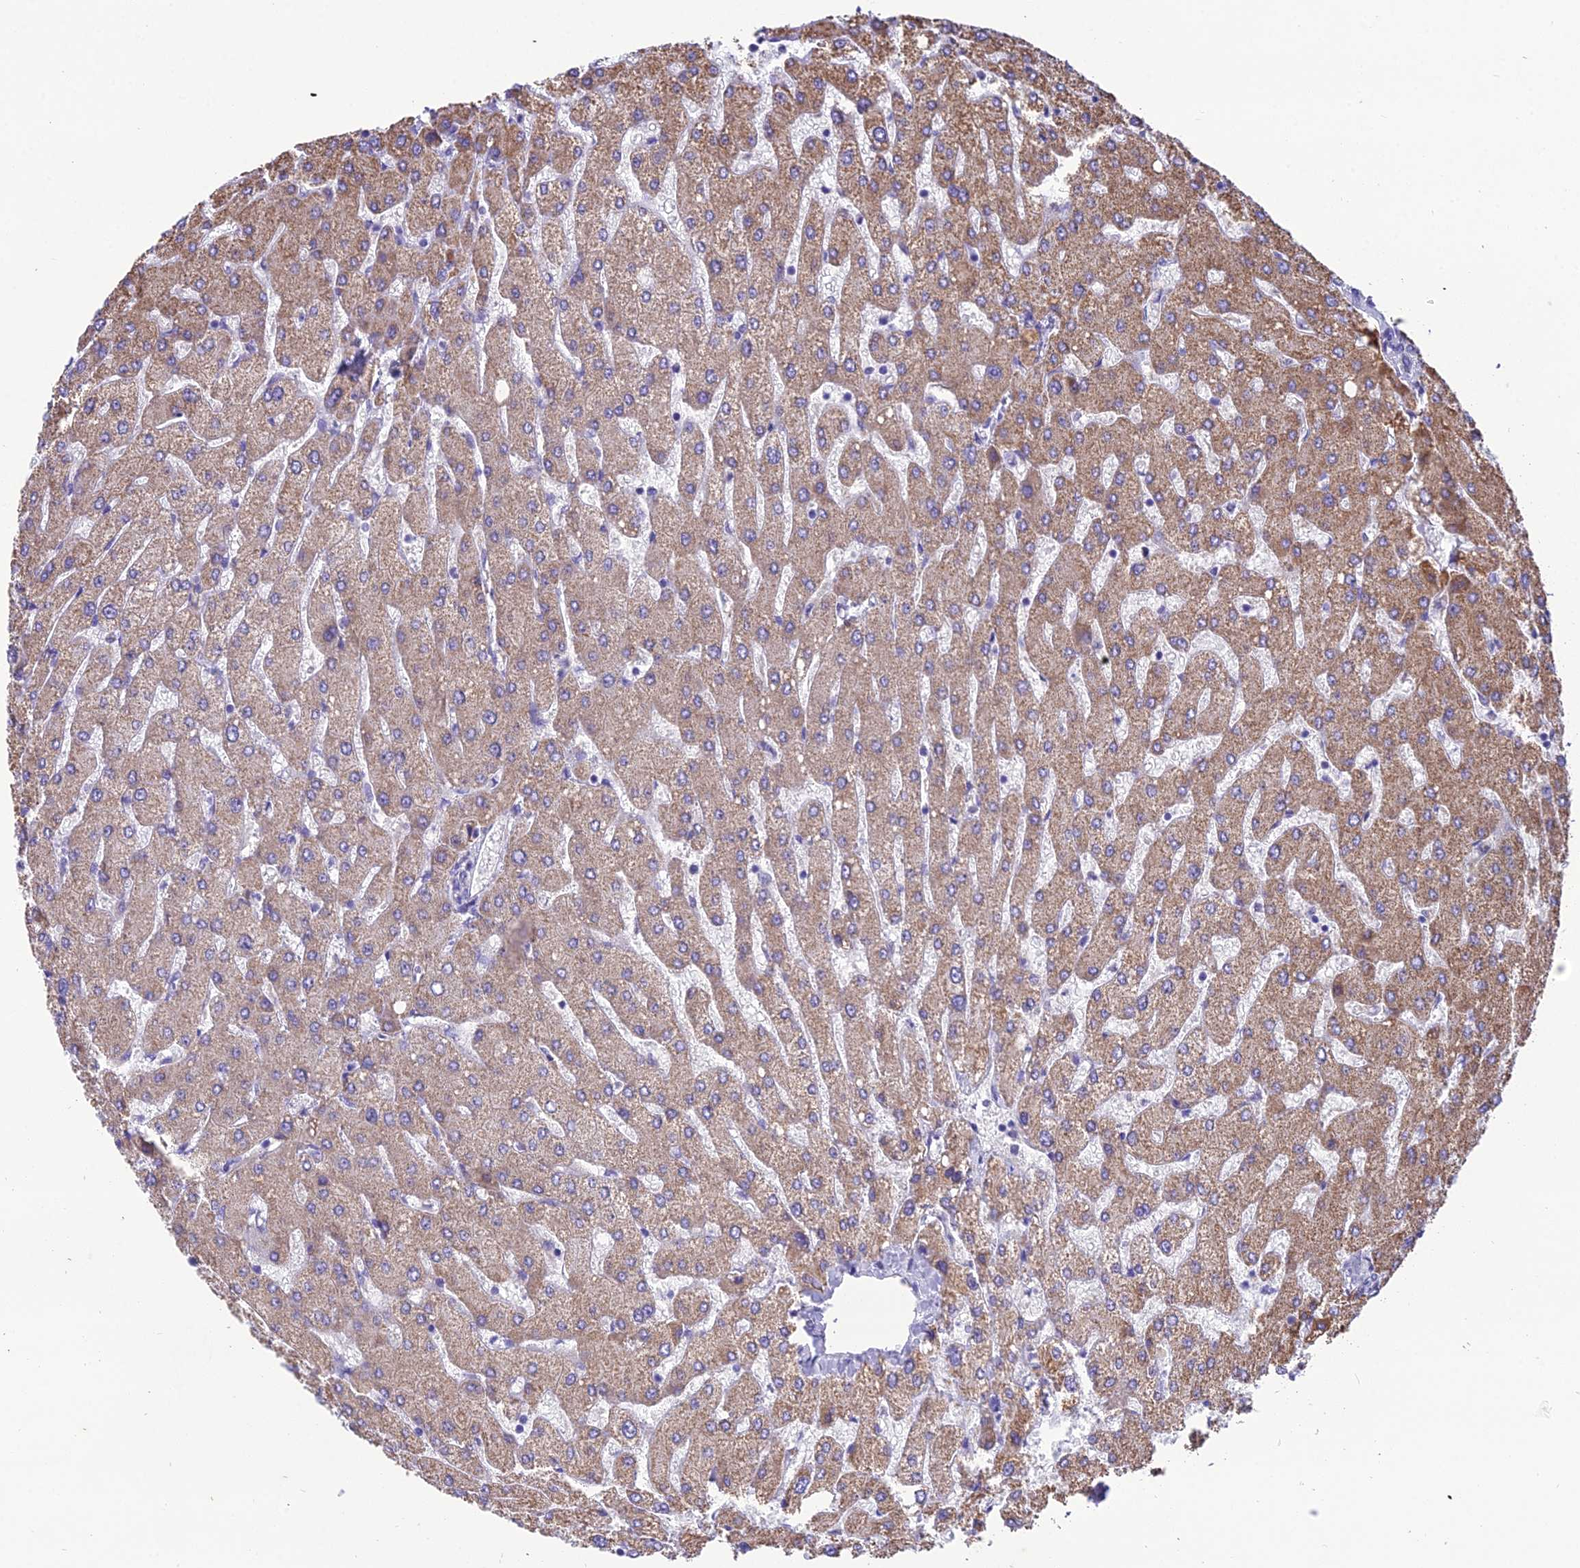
{"staining": {"intensity": "negative", "quantity": "none", "location": "none"}, "tissue": "liver", "cell_type": "Cholangiocytes", "image_type": "normal", "snomed": [{"axis": "morphology", "description": "Normal tissue, NOS"}, {"axis": "topography", "description": "Liver"}], "caption": "Immunohistochemical staining of normal human liver reveals no significant expression in cholangiocytes. Brightfield microscopy of immunohistochemistry stained with DAB (brown) and hematoxylin (blue), captured at high magnification.", "gene": "MIIP", "patient": {"sex": "male", "age": 55}}